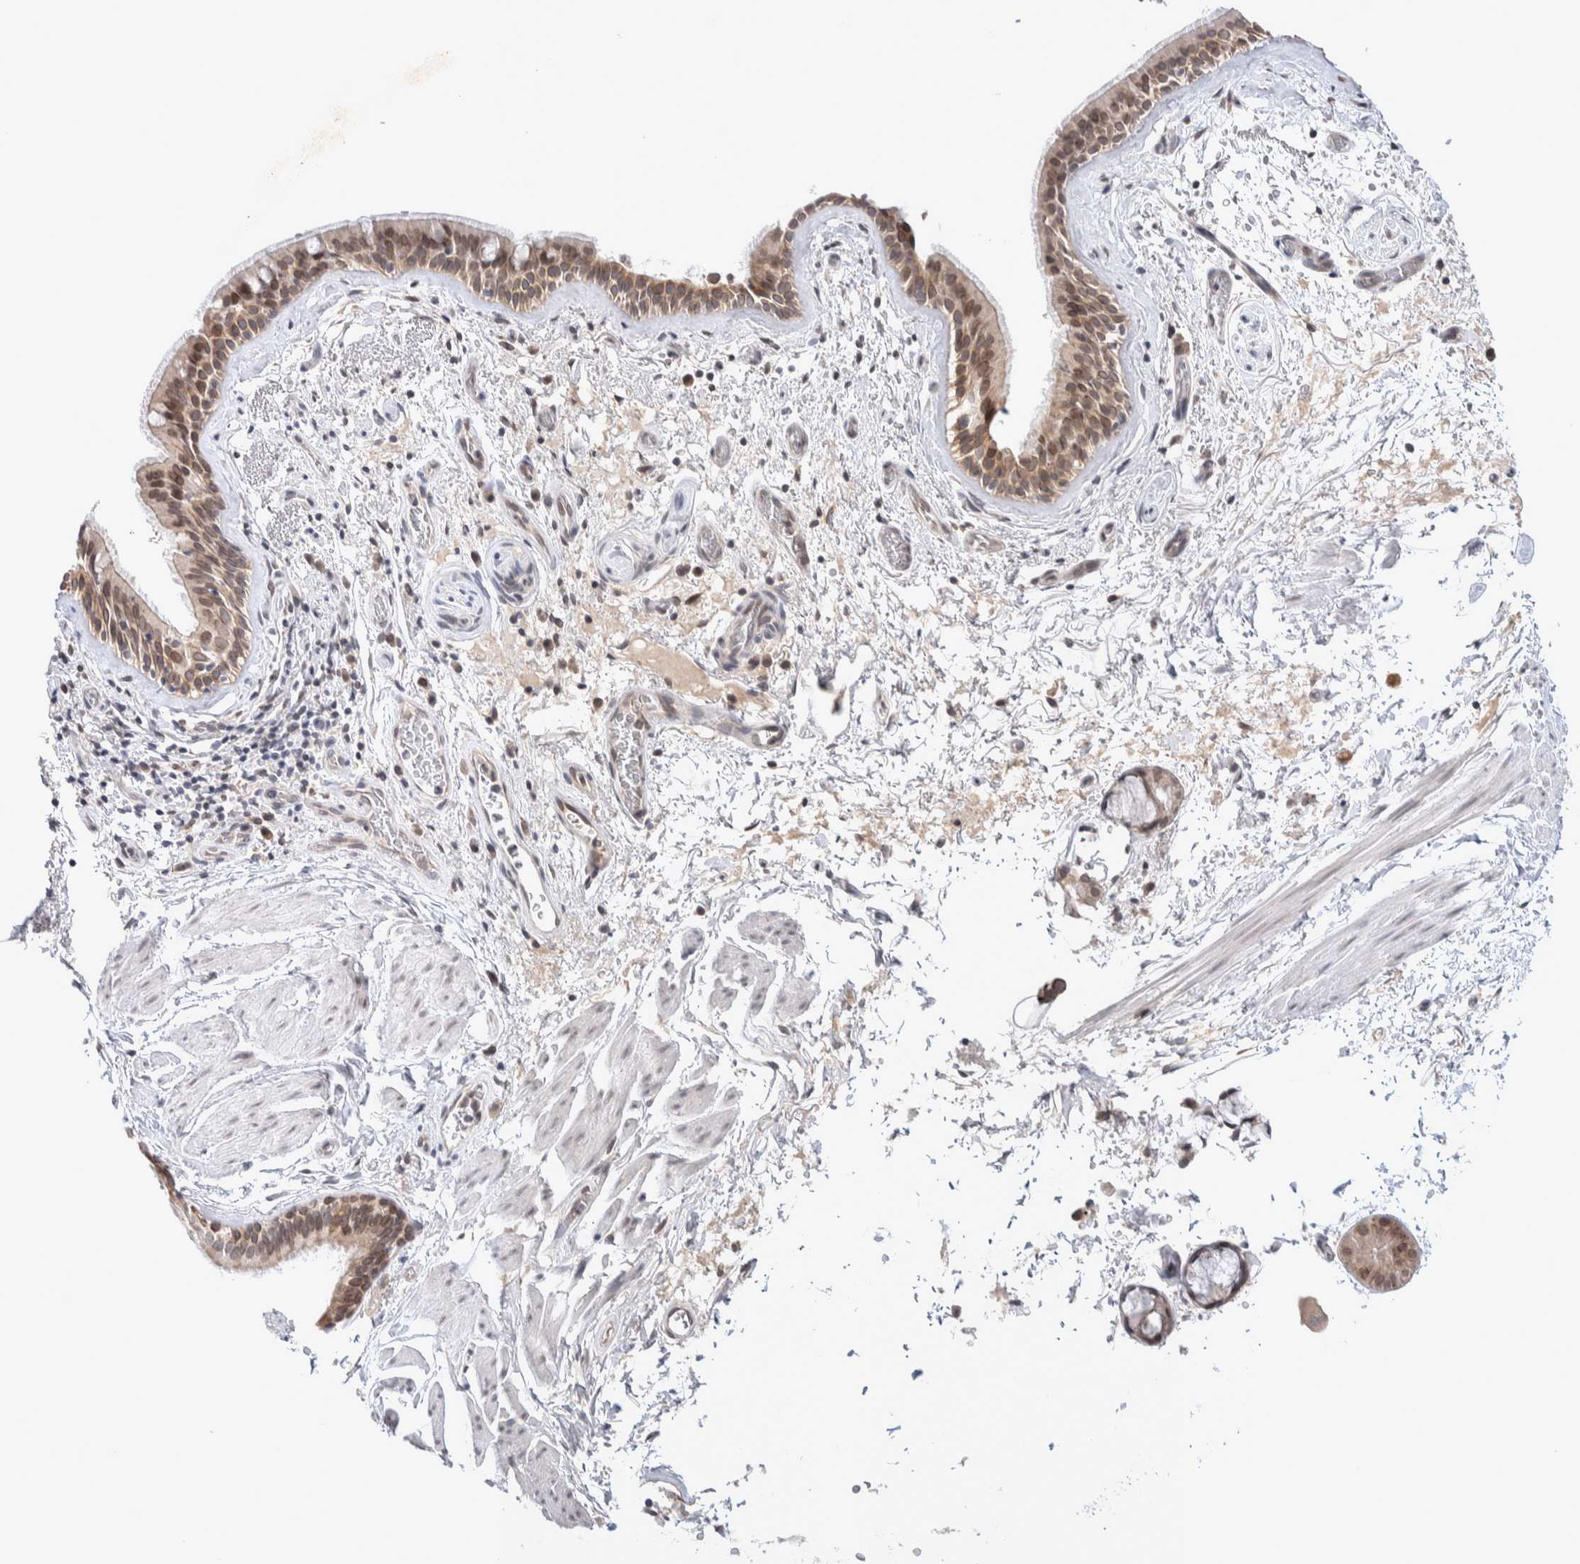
{"staining": {"intensity": "moderate", "quantity": ">75%", "location": "cytoplasmic/membranous,nuclear"}, "tissue": "bronchus", "cell_type": "Respiratory epithelial cells", "image_type": "normal", "snomed": [{"axis": "morphology", "description": "Normal tissue, NOS"}, {"axis": "topography", "description": "Cartilage tissue"}], "caption": "An image showing moderate cytoplasmic/membranous,nuclear positivity in approximately >75% of respiratory epithelial cells in normal bronchus, as visualized by brown immunohistochemical staining.", "gene": "CRAT", "patient": {"sex": "female", "age": 63}}